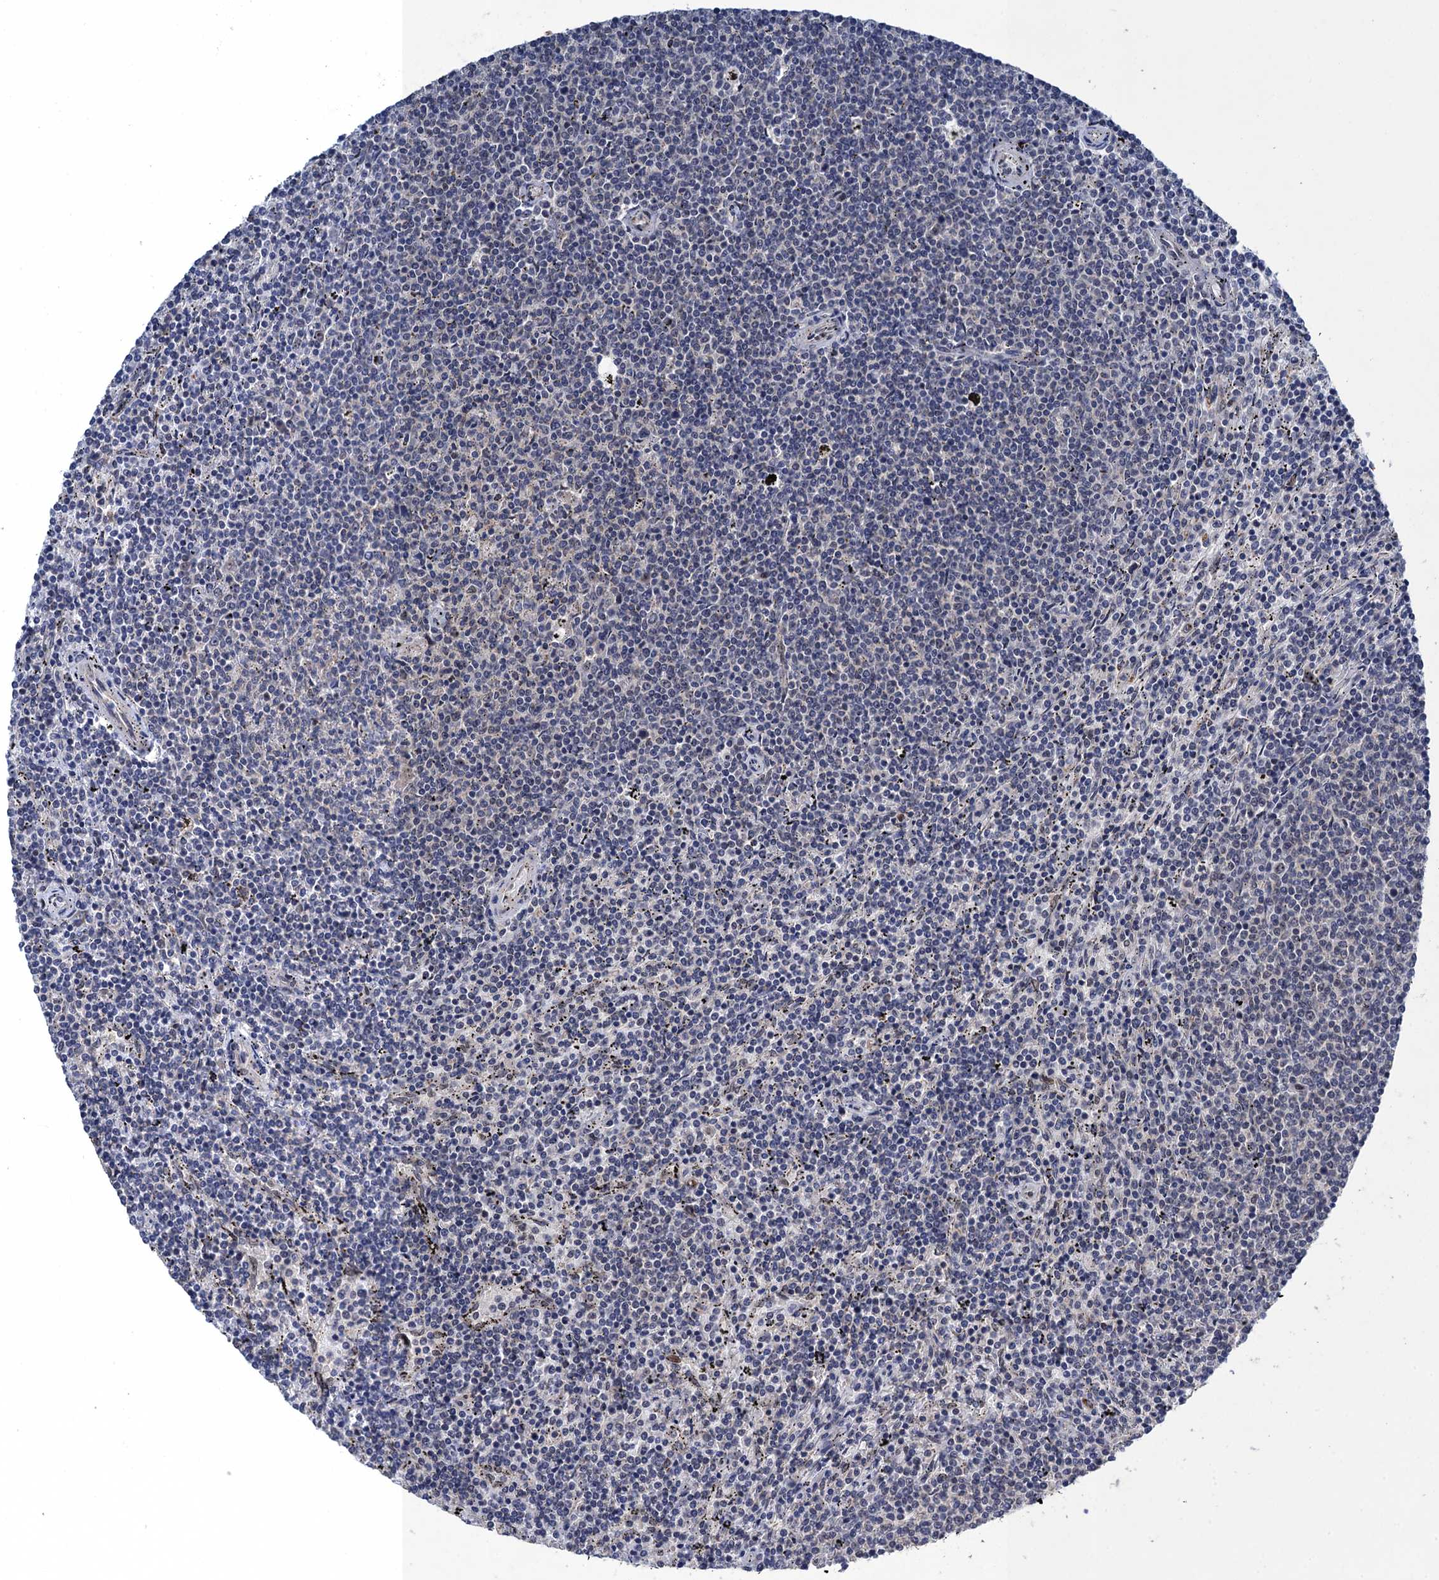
{"staining": {"intensity": "negative", "quantity": "none", "location": "none"}, "tissue": "lymphoma", "cell_type": "Tumor cells", "image_type": "cancer", "snomed": [{"axis": "morphology", "description": "Malignant lymphoma, non-Hodgkin's type, Low grade"}, {"axis": "topography", "description": "Spleen"}], "caption": "An immunohistochemistry histopathology image of malignant lymphoma, non-Hodgkin's type (low-grade) is shown. There is no staining in tumor cells of malignant lymphoma, non-Hodgkin's type (low-grade).", "gene": "ZAR1L", "patient": {"sex": "female", "age": 50}}